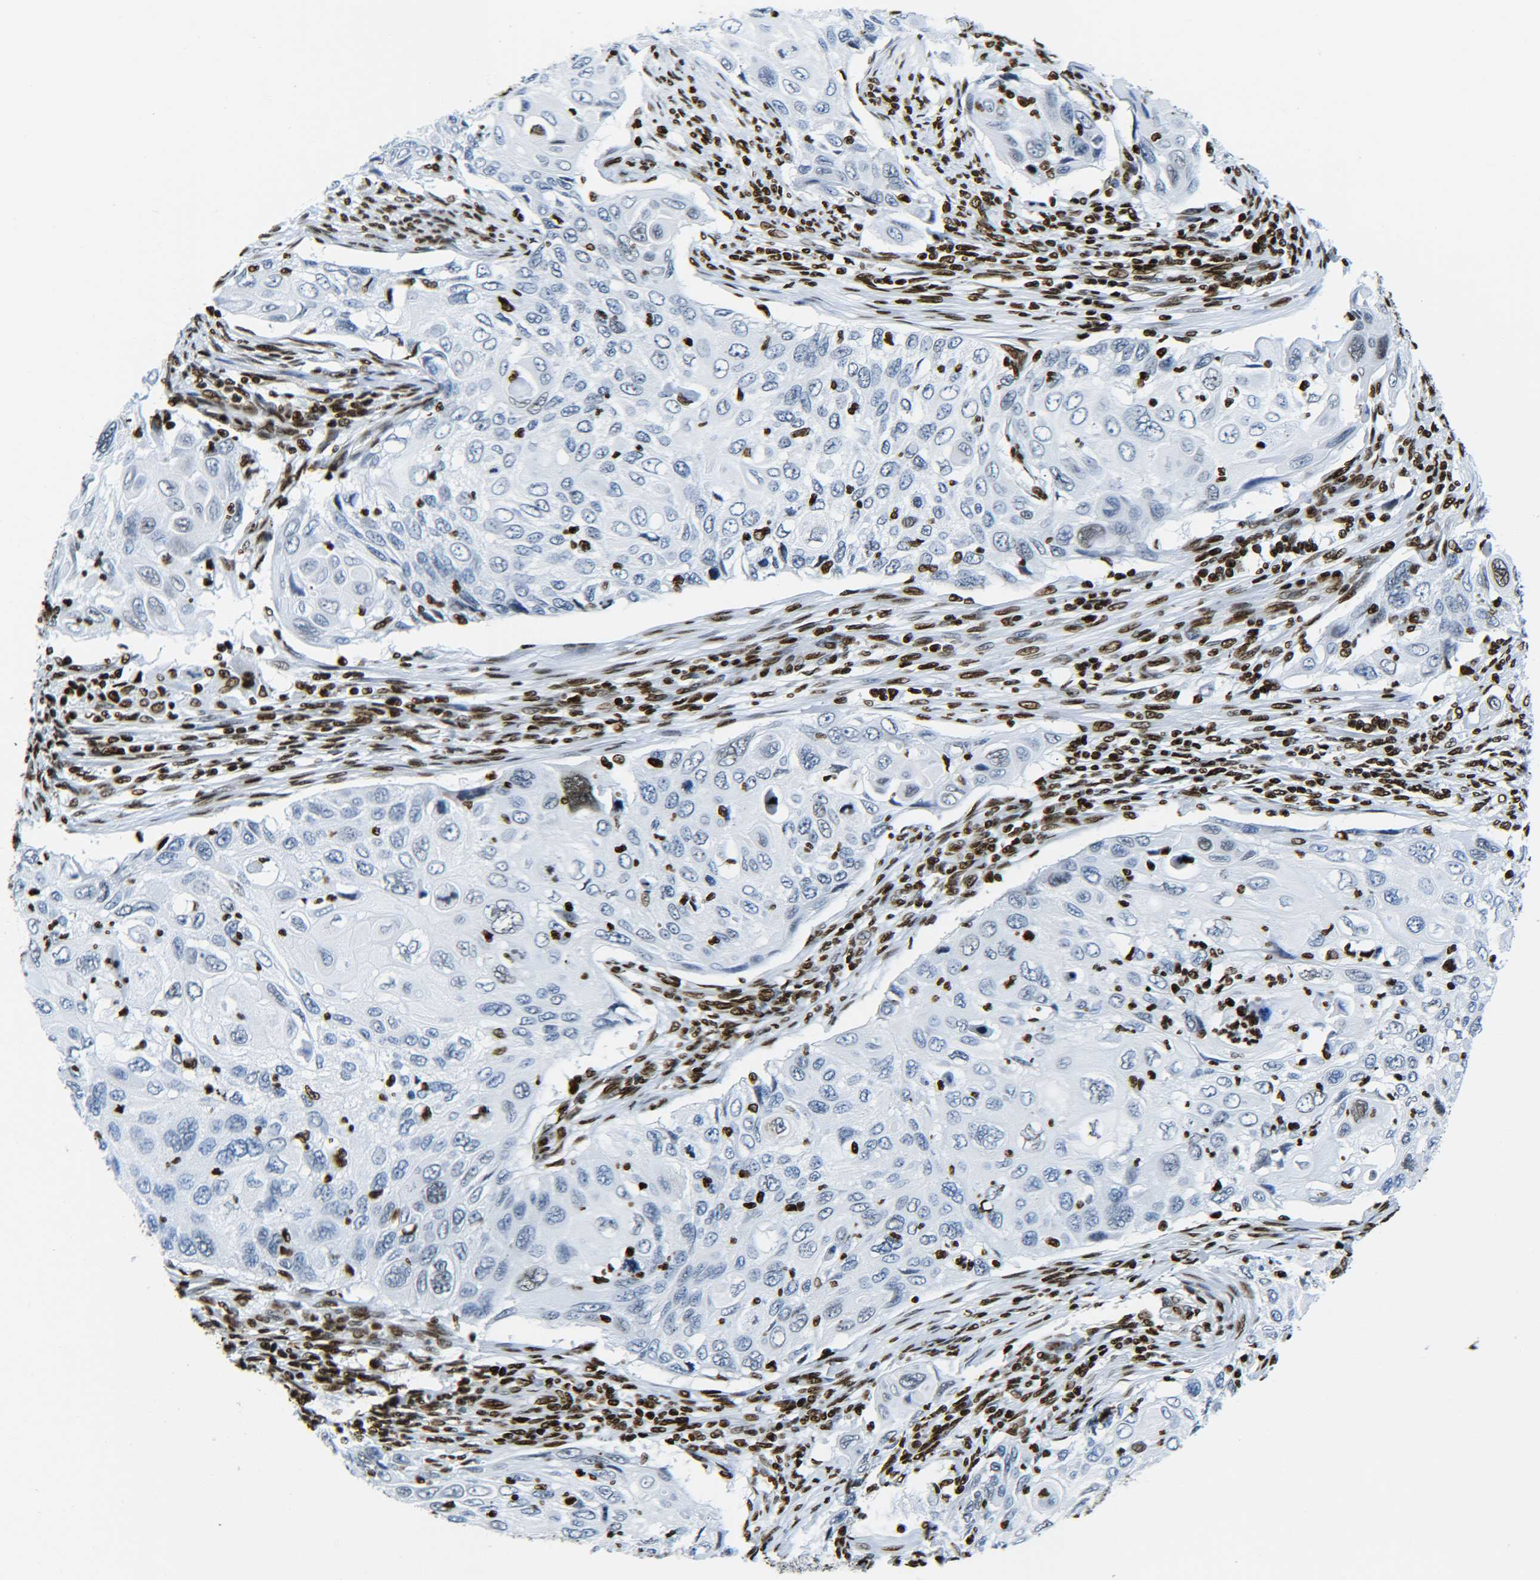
{"staining": {"intensity": "negative", "quantity": "none", "location": "none"}, "tissue": "cervical cancer", "cell_type": "Tumor cells", "image_type": "cancer", "snomed": [{"axis": "morphology", "description": "Squamous cell carcinoma, NOS"}, {"axis": "topography", "description": "Cervix"}], "caption": "This is an IHC micrograph of cervical cancer (squamous cell carcinoma). There is no staining in tumor cells.", "gene": "H2AX", "patient": {"sex": "female", "age": 70}}